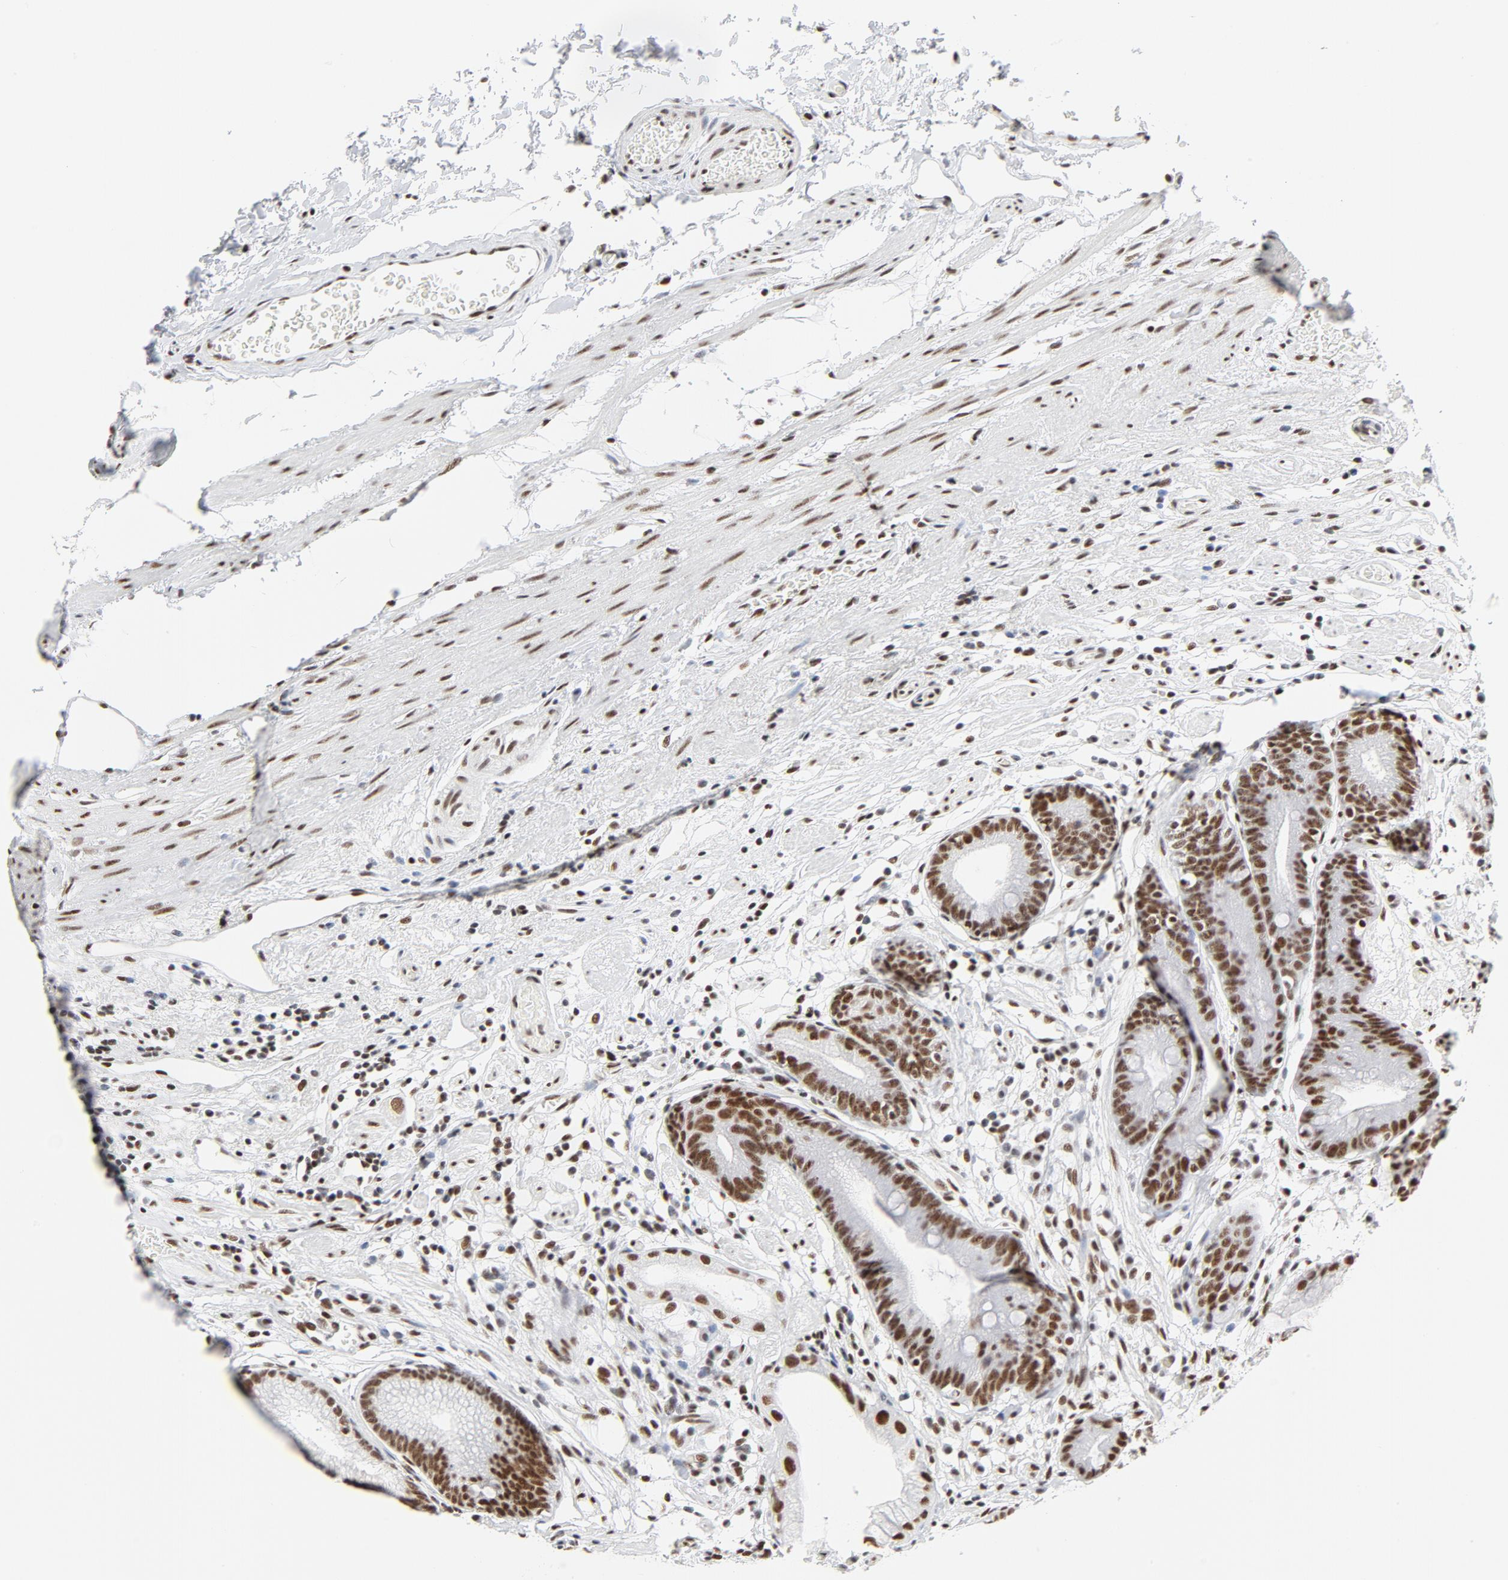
{"staining": {"intensity": "moderate", "quantity": ">75%", "location": "nuclear"}, "tissue": "stomach", "cell_type": "Glandular cells", "image_type": "normal", "snomed": [{"axis": "morphology", "description": "Normal tissue, NOS"}, {"axis": "morphology", "description": "Inflammation, NOS"}, {"axis": "topography", "description": "Stomach, lower"}], "caption": "The micrograph exhibits immunohistochemical staining of benign stomach. There is moderate nuclear positivity is identified in about >75% of glandular cells.", "gene": "GTF2H1", "patient": {"sex": "male", "age": 59}}